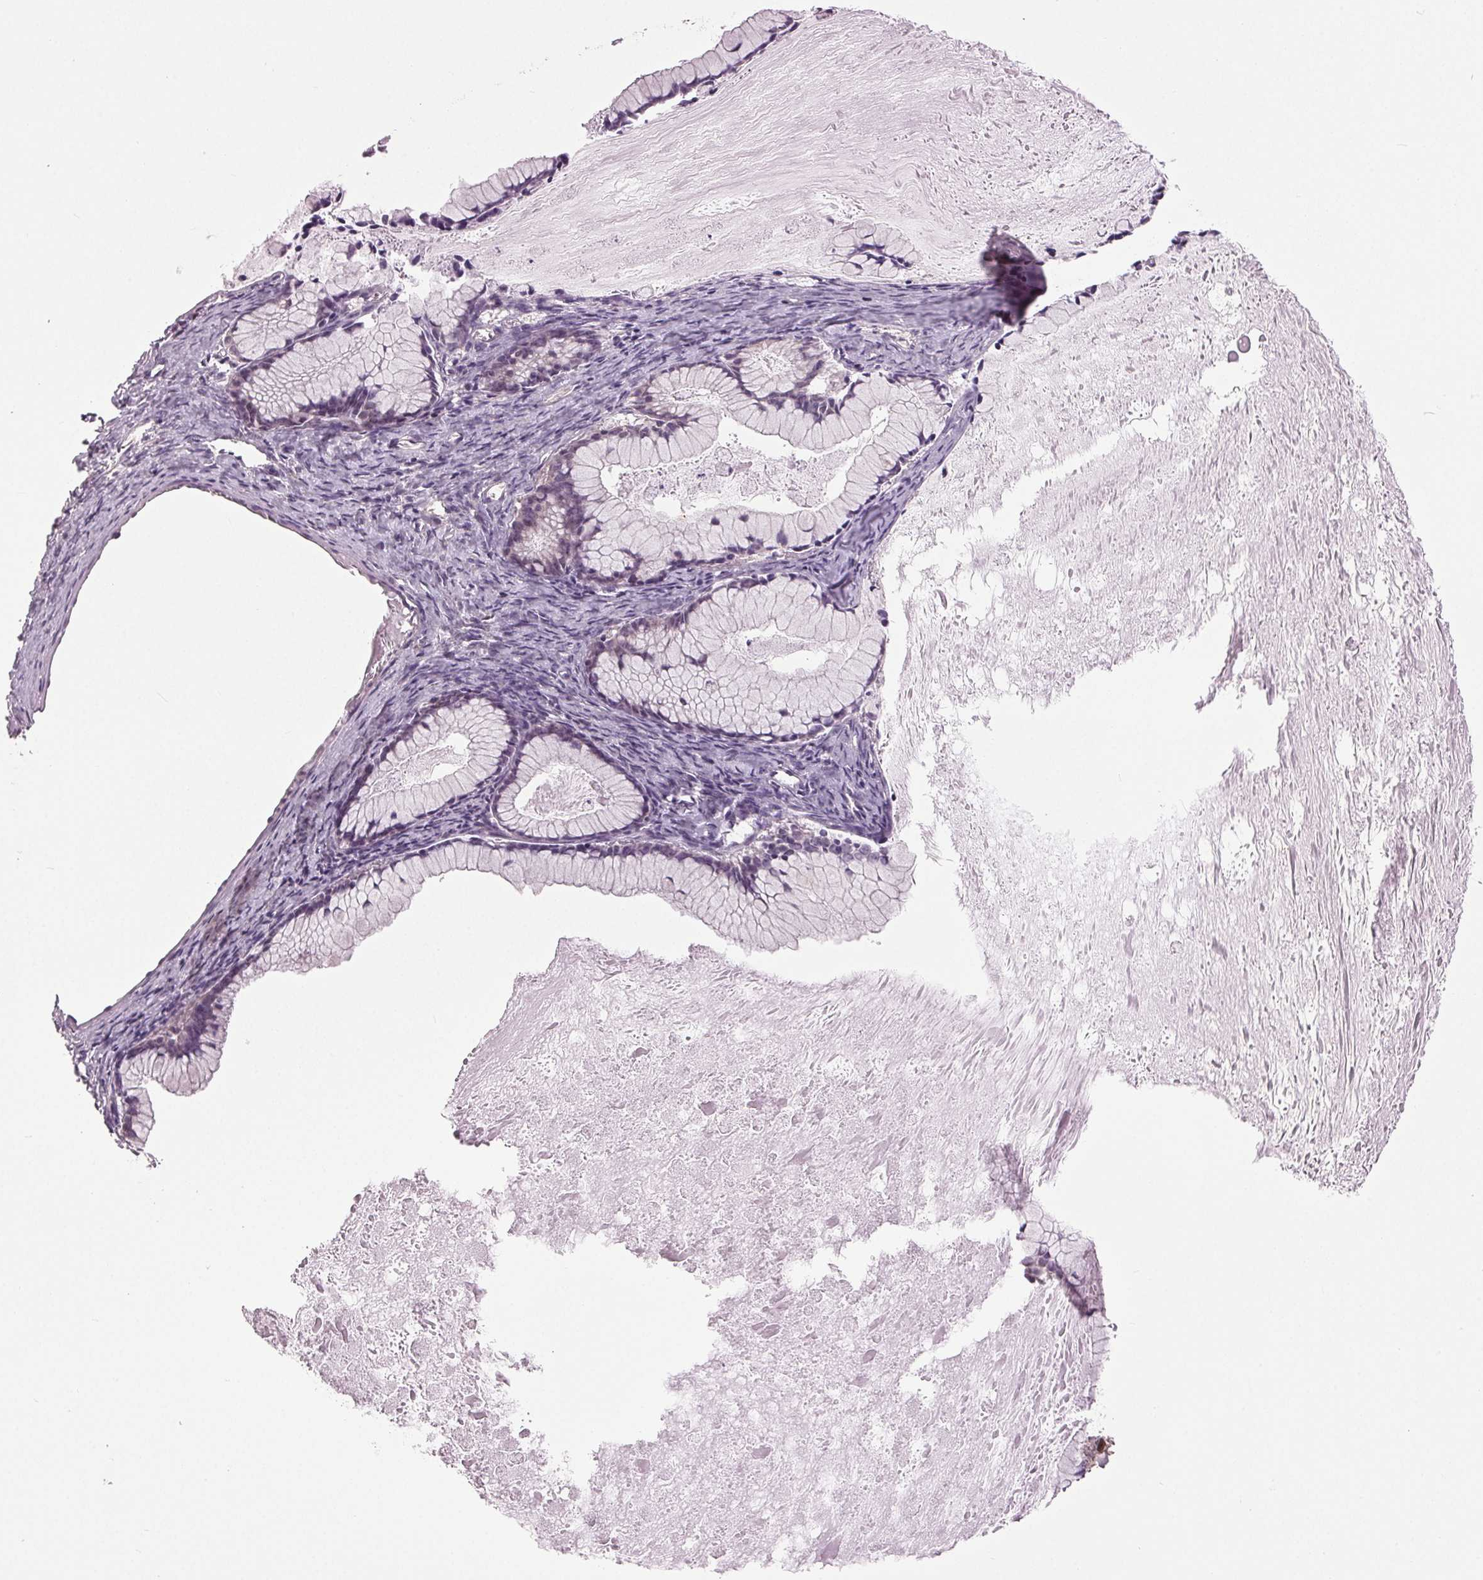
{"staining": {"intensity": "negative", "quantity": "none", "location": "none"}, "tissue": "ovarian cancer", "cell_type": "Tumor cells", "image_type": "cancer", "snomed": [{"axis": "morphology", "description": "Cystadenocarcinoma, mucinous, NOS"}, {"axis": "topography", "description": "Ovary"}], "caption": "Immunohistochemistry (IHC) micrograph of neoplastic tissue: ovarian cancer (mucinous cystadenocarcinoma) stained with DAB (3,3'-diaminobenzidine) displays no significant protein positivity in tumor cells.", "gene": "BSDC1", "patient": {"sex": "female", "age": 41}}